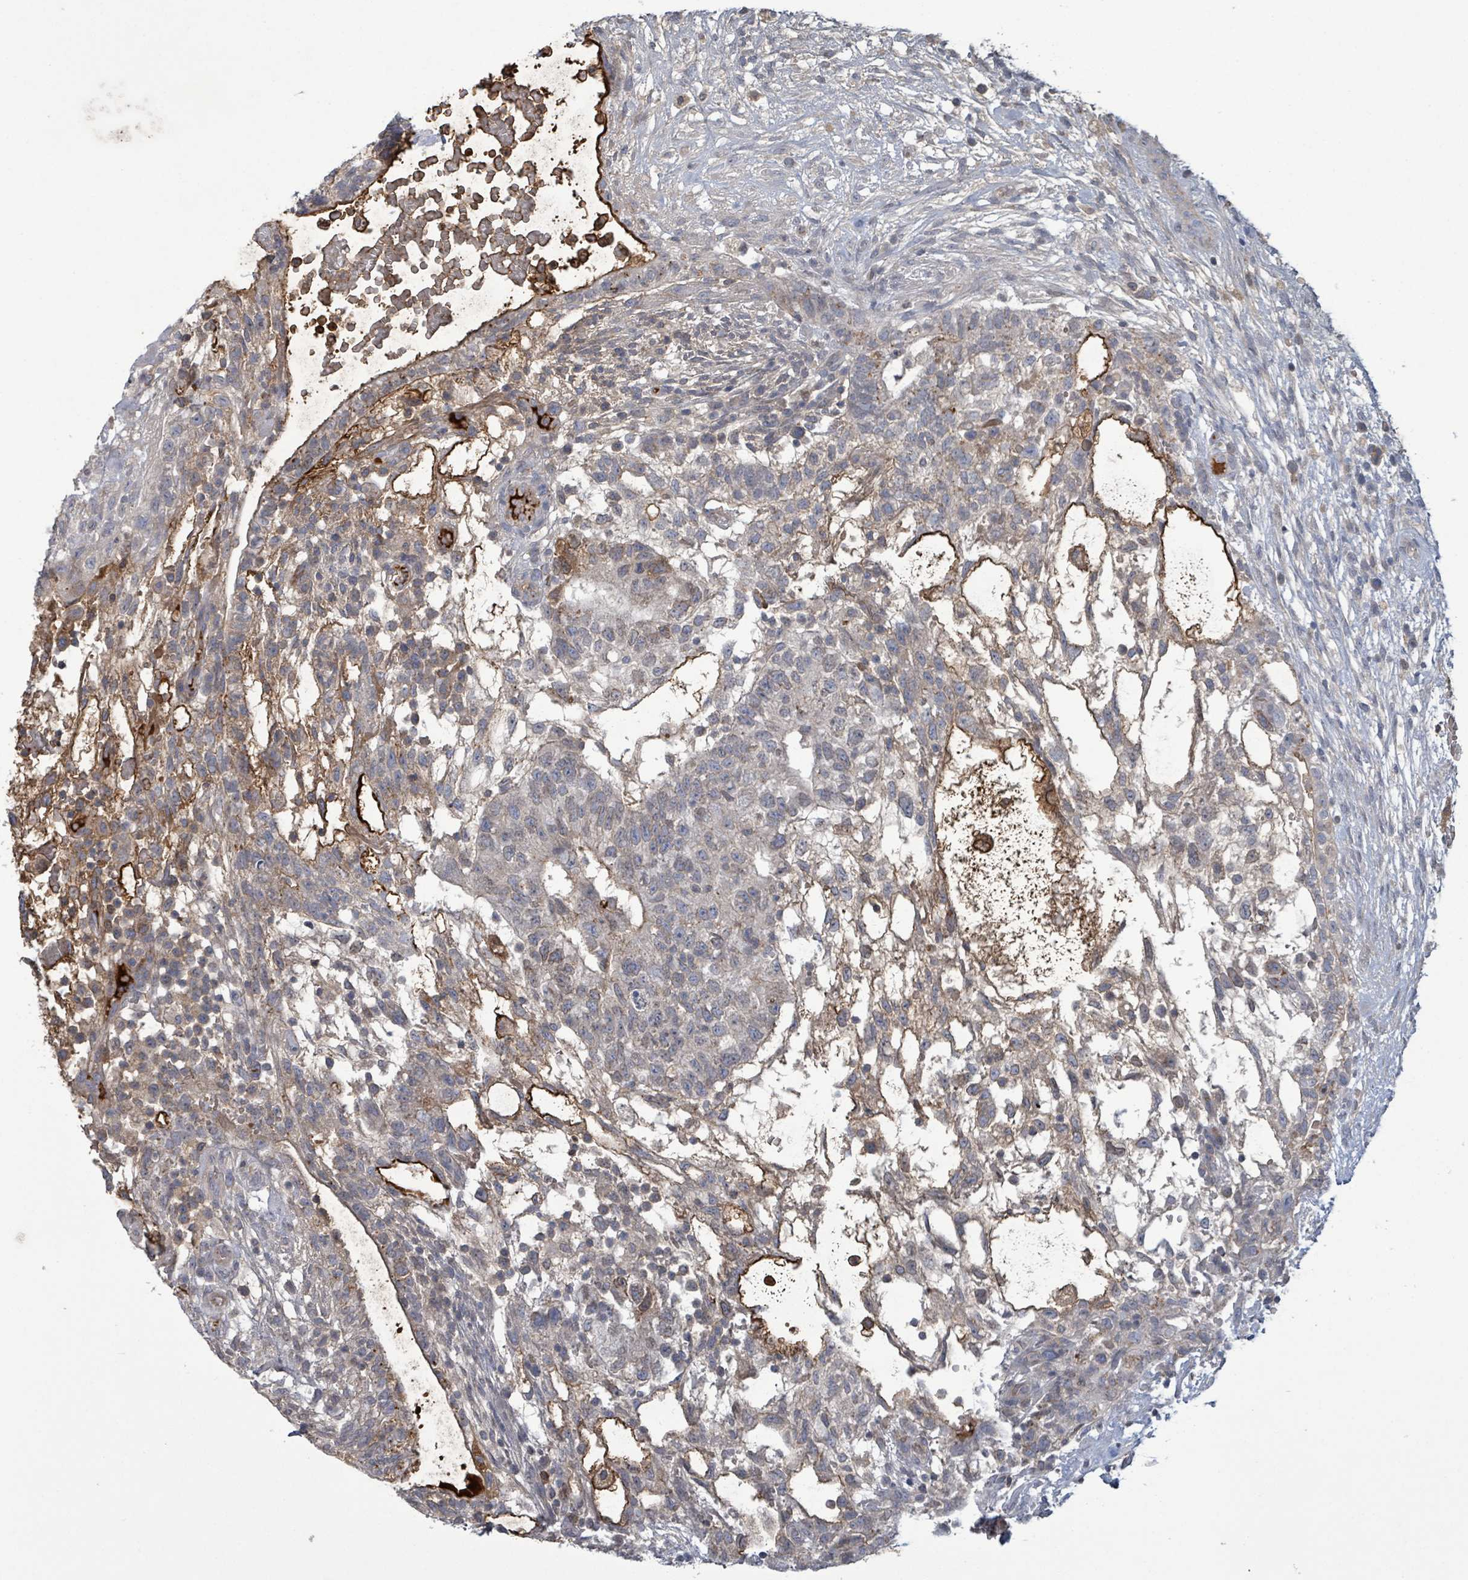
{"staining": {"intensity": "moderate", "quantity": "<25%", "location": "cytoplasmic/membranous"}, "tissue": "testis cancer", "cell_type": "Tumor cells", "image_type": "cancer", "snomed": [{"axis": "morphology", "description": "Normal tissue, NOS"}, {"axis": "morphology", "description": "Carcinoma, Embryonal, NOS"}, {"axis": "topography", "description": "Testis"}], "caption": "Testis cancer stained with a brown dye shows moderate cytoplasmic/membranous positive staining in about <25% of tumor cells.", "gene": "GRM8", "patient": {"sex": "male", "age": 32}}